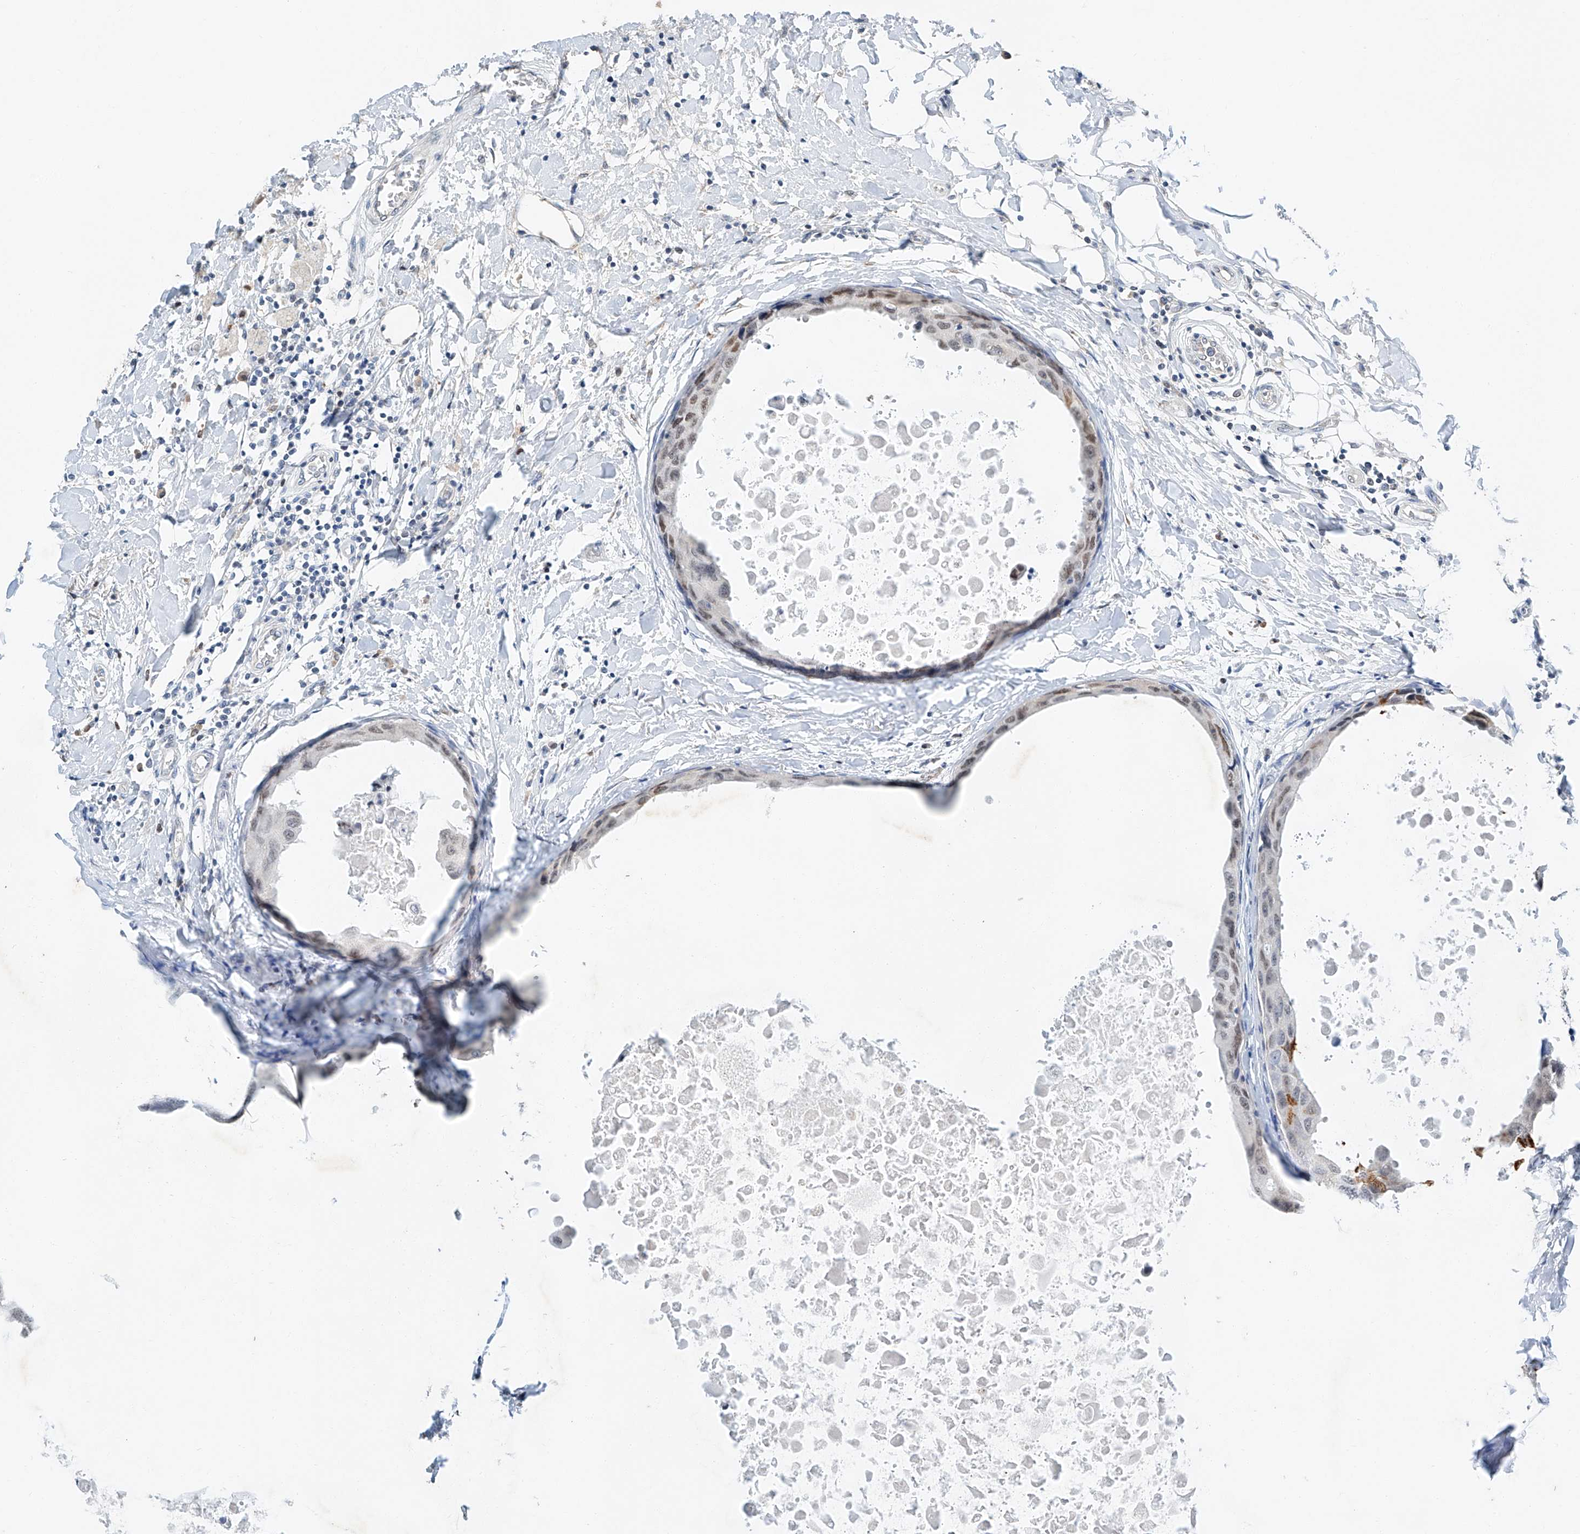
{"staining": {"intensity": "weak", "quantity": "<25%", "location": "nuclear"}, "tissue": "breast cancer", "cell_type": "Tumor cells", "image_type": "cancer", "snomed": [{"axis": "morphology", "description": "Duct carcinoma"}, {"axis": "topography", "description": "Breast"}], "caption": "There is no significant staining in tumor cells of breast cancer. (Immunohistochemistry (ihc), brightfield microscopy, high magnification).", "gene": "CTDP1", "patient": {"sex": "female", "age": 27}}